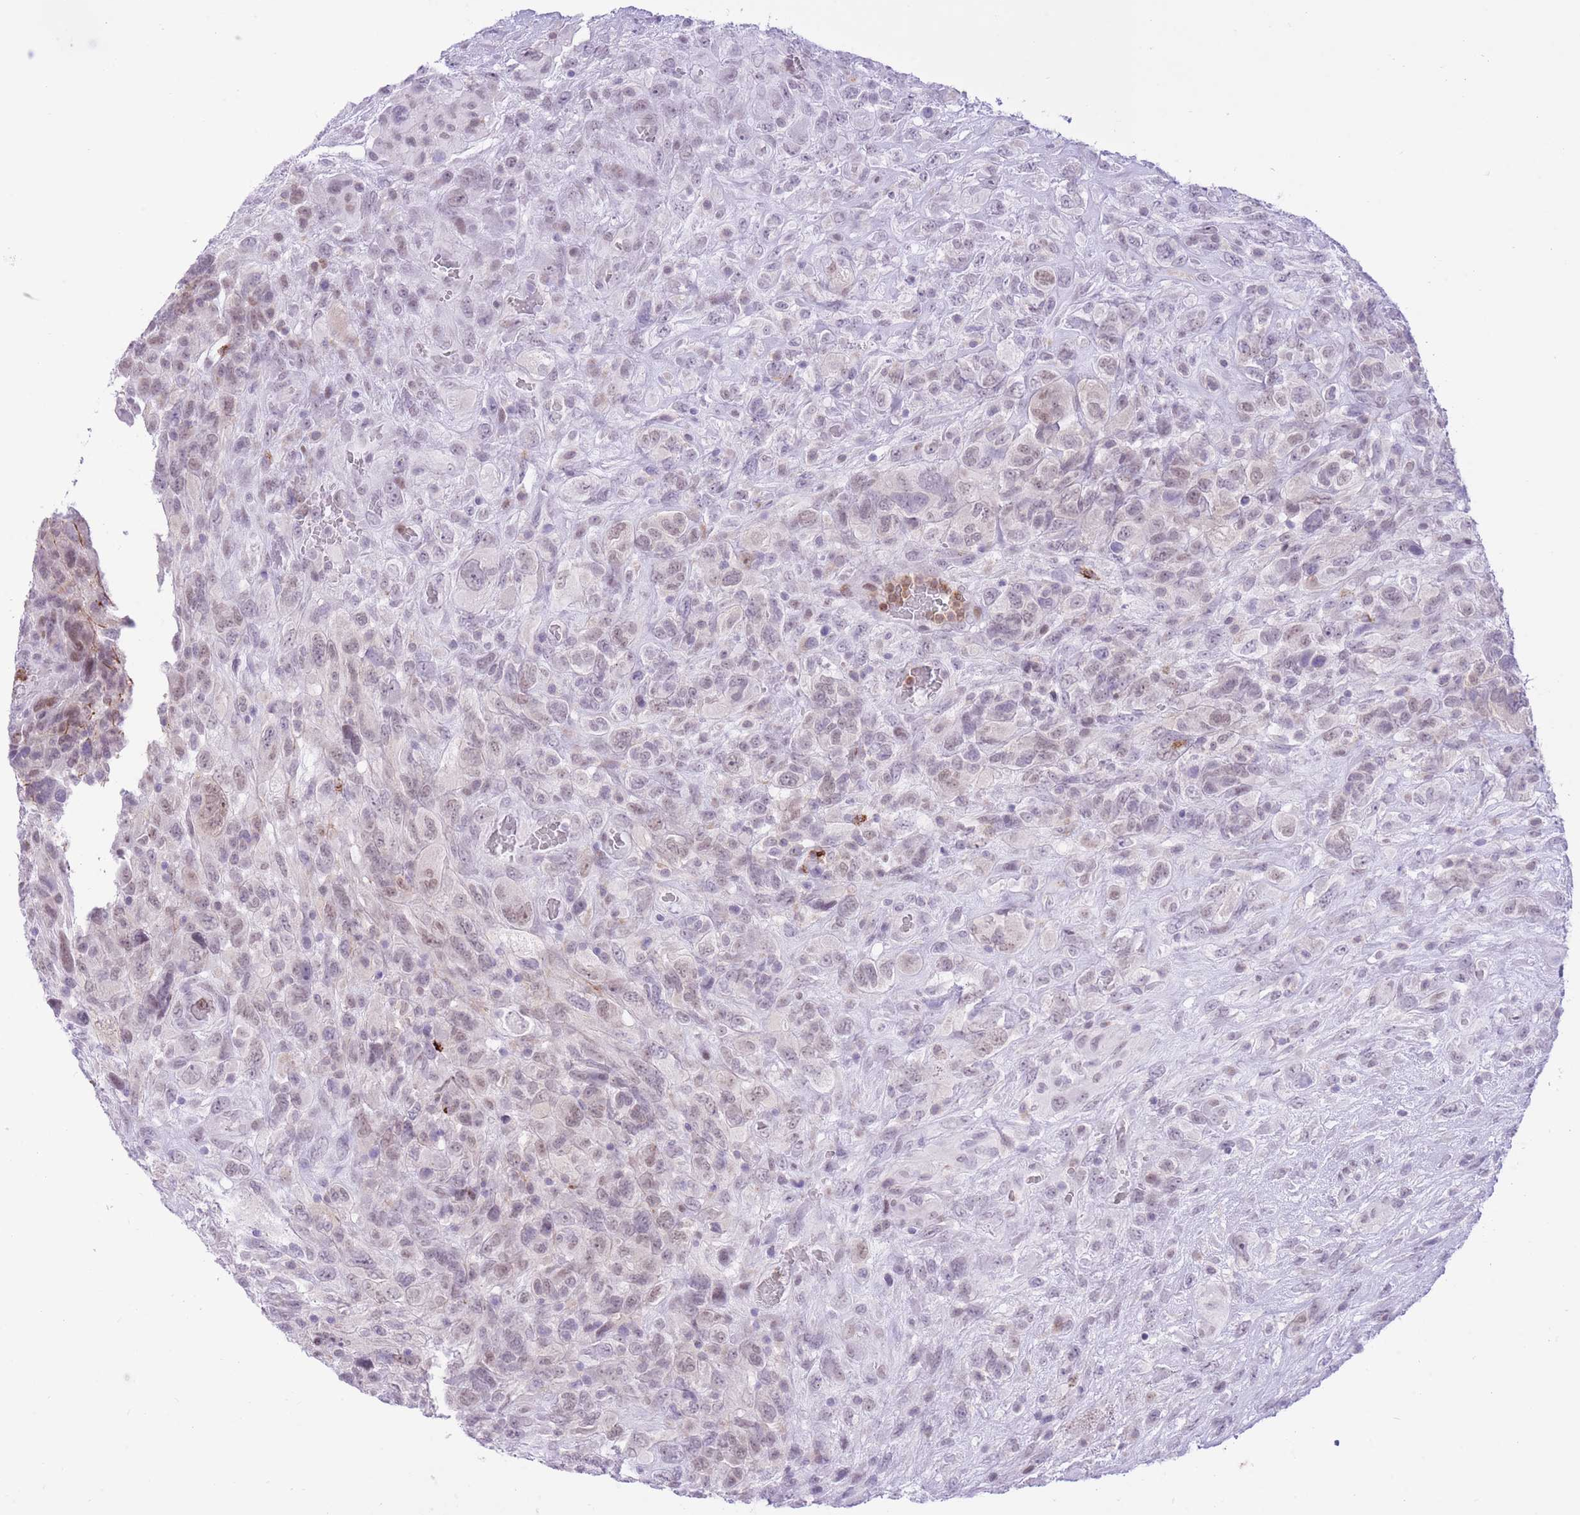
{"staining": {"intensity": "weak", "quantity": "<25%", "location": "nuclear"}, "tissue": "glioma", "cell_type": "Tumor cells", "image_type": "cancer", "snomed": [{"axis": "morphology", "description": "Glioma, malignant, High grade"}, {"axis": "topography", "description": "Brain"}], "caption": "An image of malignant high-grade glioma stained for a protein shows no brown staining in tumor cells.", "gene": "MEIS3", "patient": {"sex": "male", "age": 61}}